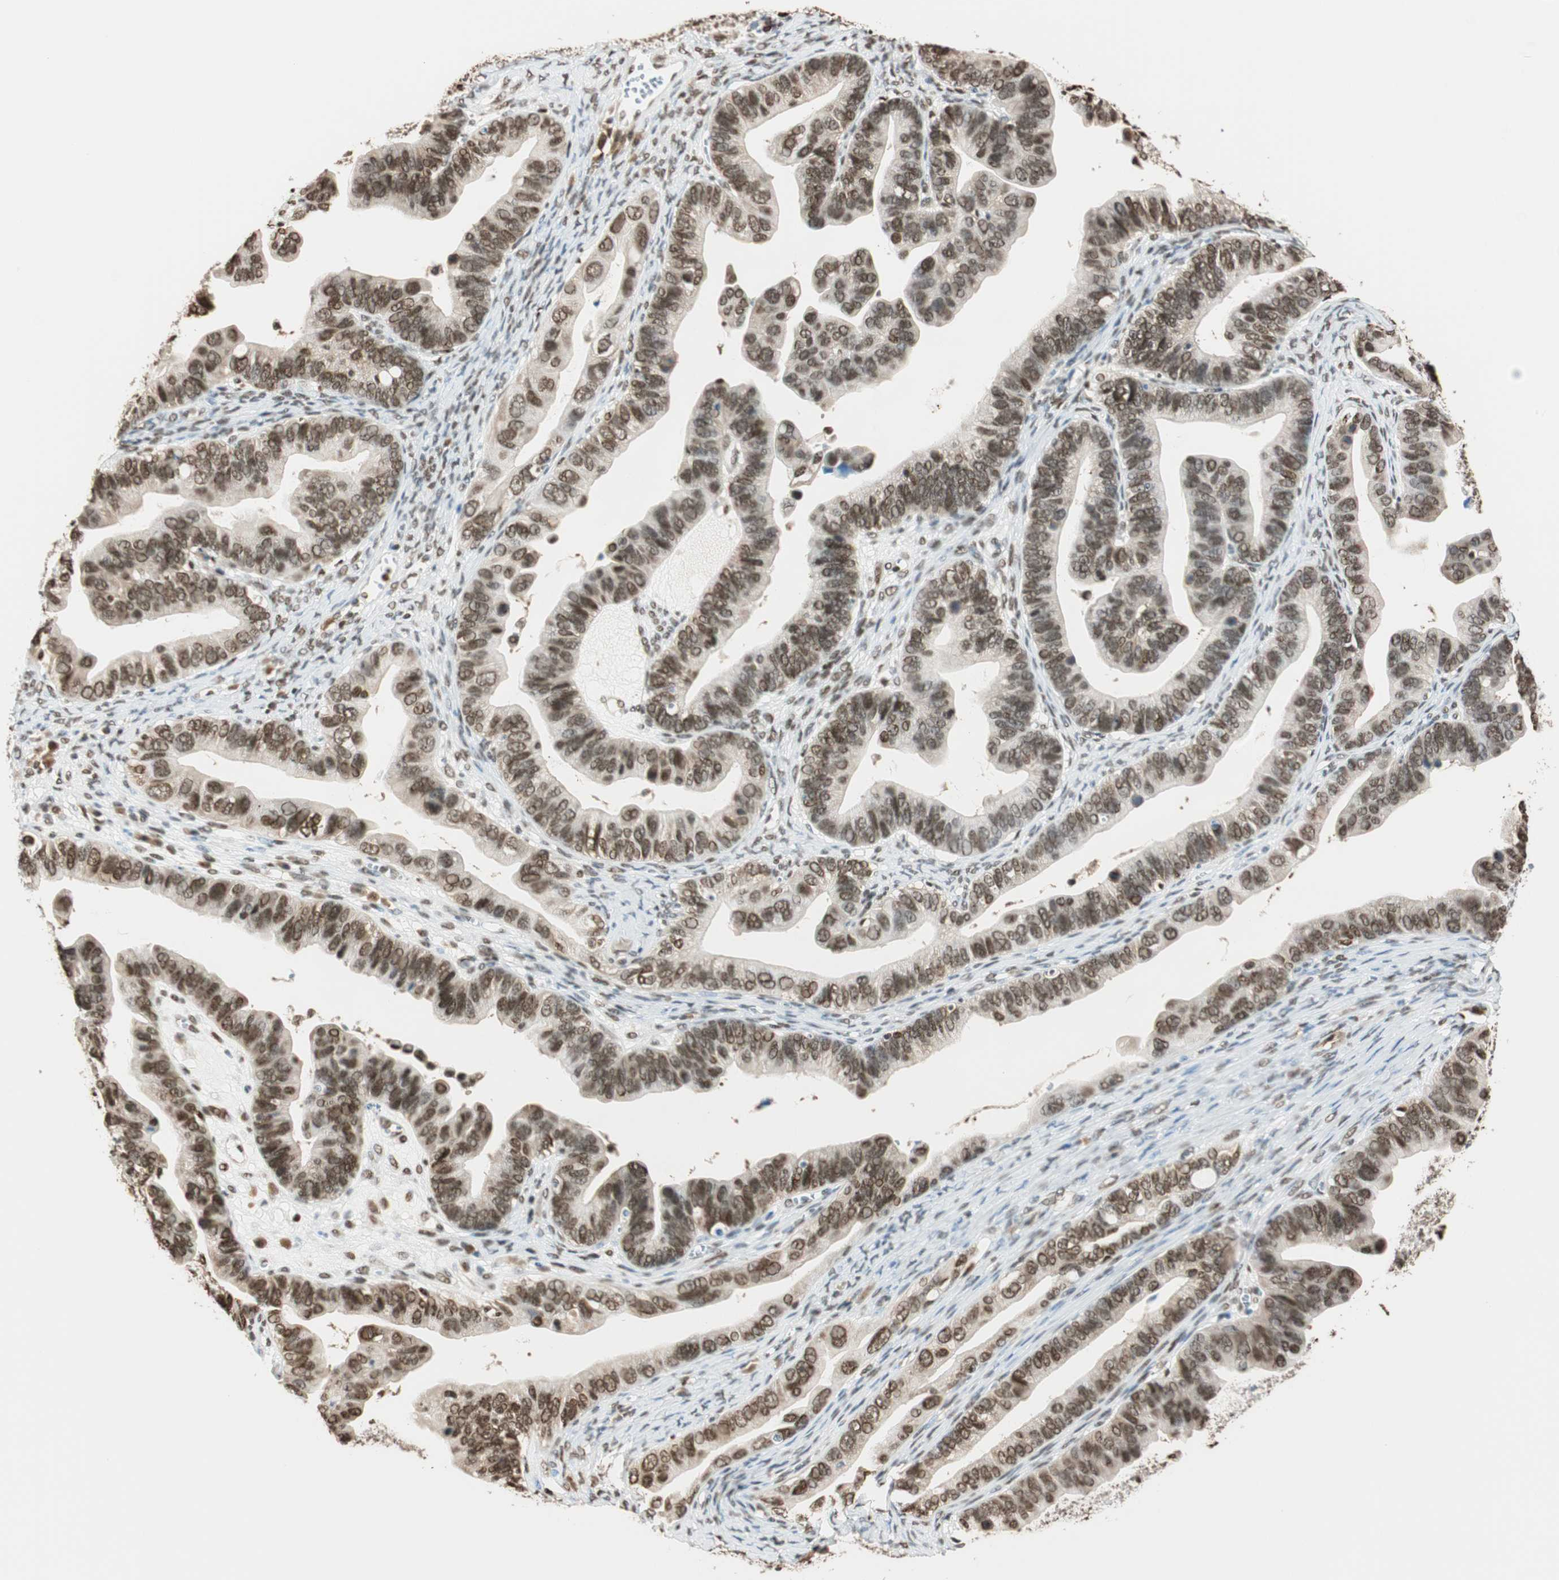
{"staining": {"intensity": "moderate", "quantity": "25%-75%", "location": "nuclear"}, "tissue": "ovarian cancer", "cell_type": "Tumor cells", "image_type": "cancer", "snomed": [{"axis": "morphology", "description": "Cystadenocarcinoma, serous, NOS"}, {"axis": "topography", "description": "Ovary"}], "caption": "Ovarian cancer tissue reveals moderate nuclear expression in approximately 25%-75% of tumor cells", "gene": "FANCG", "patient": {"sex": "female", "age": 56}}